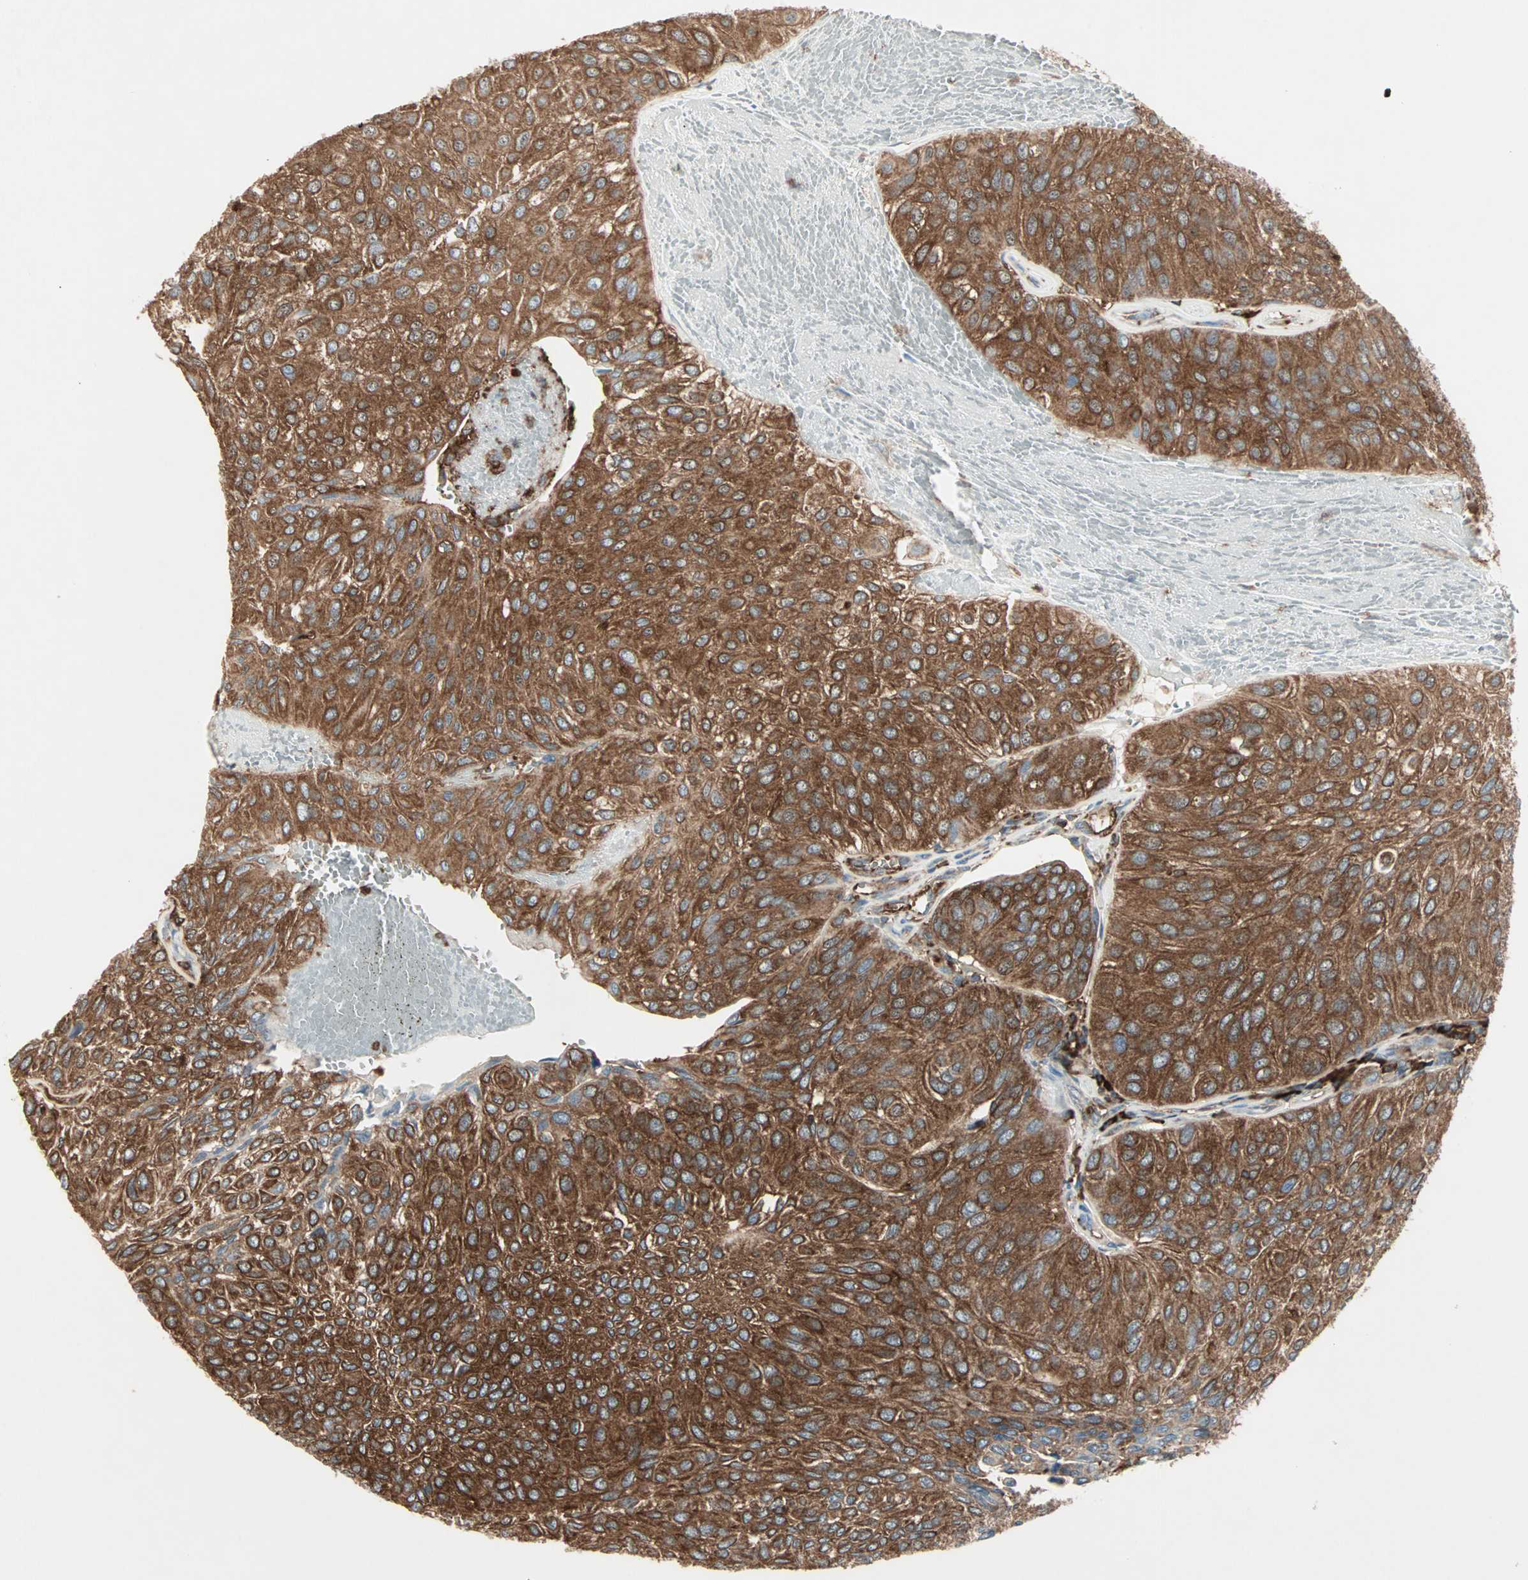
{"staining": {"intensity": "strong", "quantity": ">75%", "location": "cytoplasmic/membranous"}, "tissue": "urothelial cancer", "cell_type": "Tumor cells", "image_type": "cancer", "snomed": [{"axis": "morphology", "description": "Urothelial carcinoma, High grade"}, {"axis": "topography", "description": "Urinary bladder"}], "caption": "Immunohistochemical staining of urothelial carcinoma (high-grade) displays high levels of strong cytoplasmic/membranous protein positivity in about >75% of tumor cells.", "gene": "MMP3", "patient": {"sex": "male", "age": 66}}